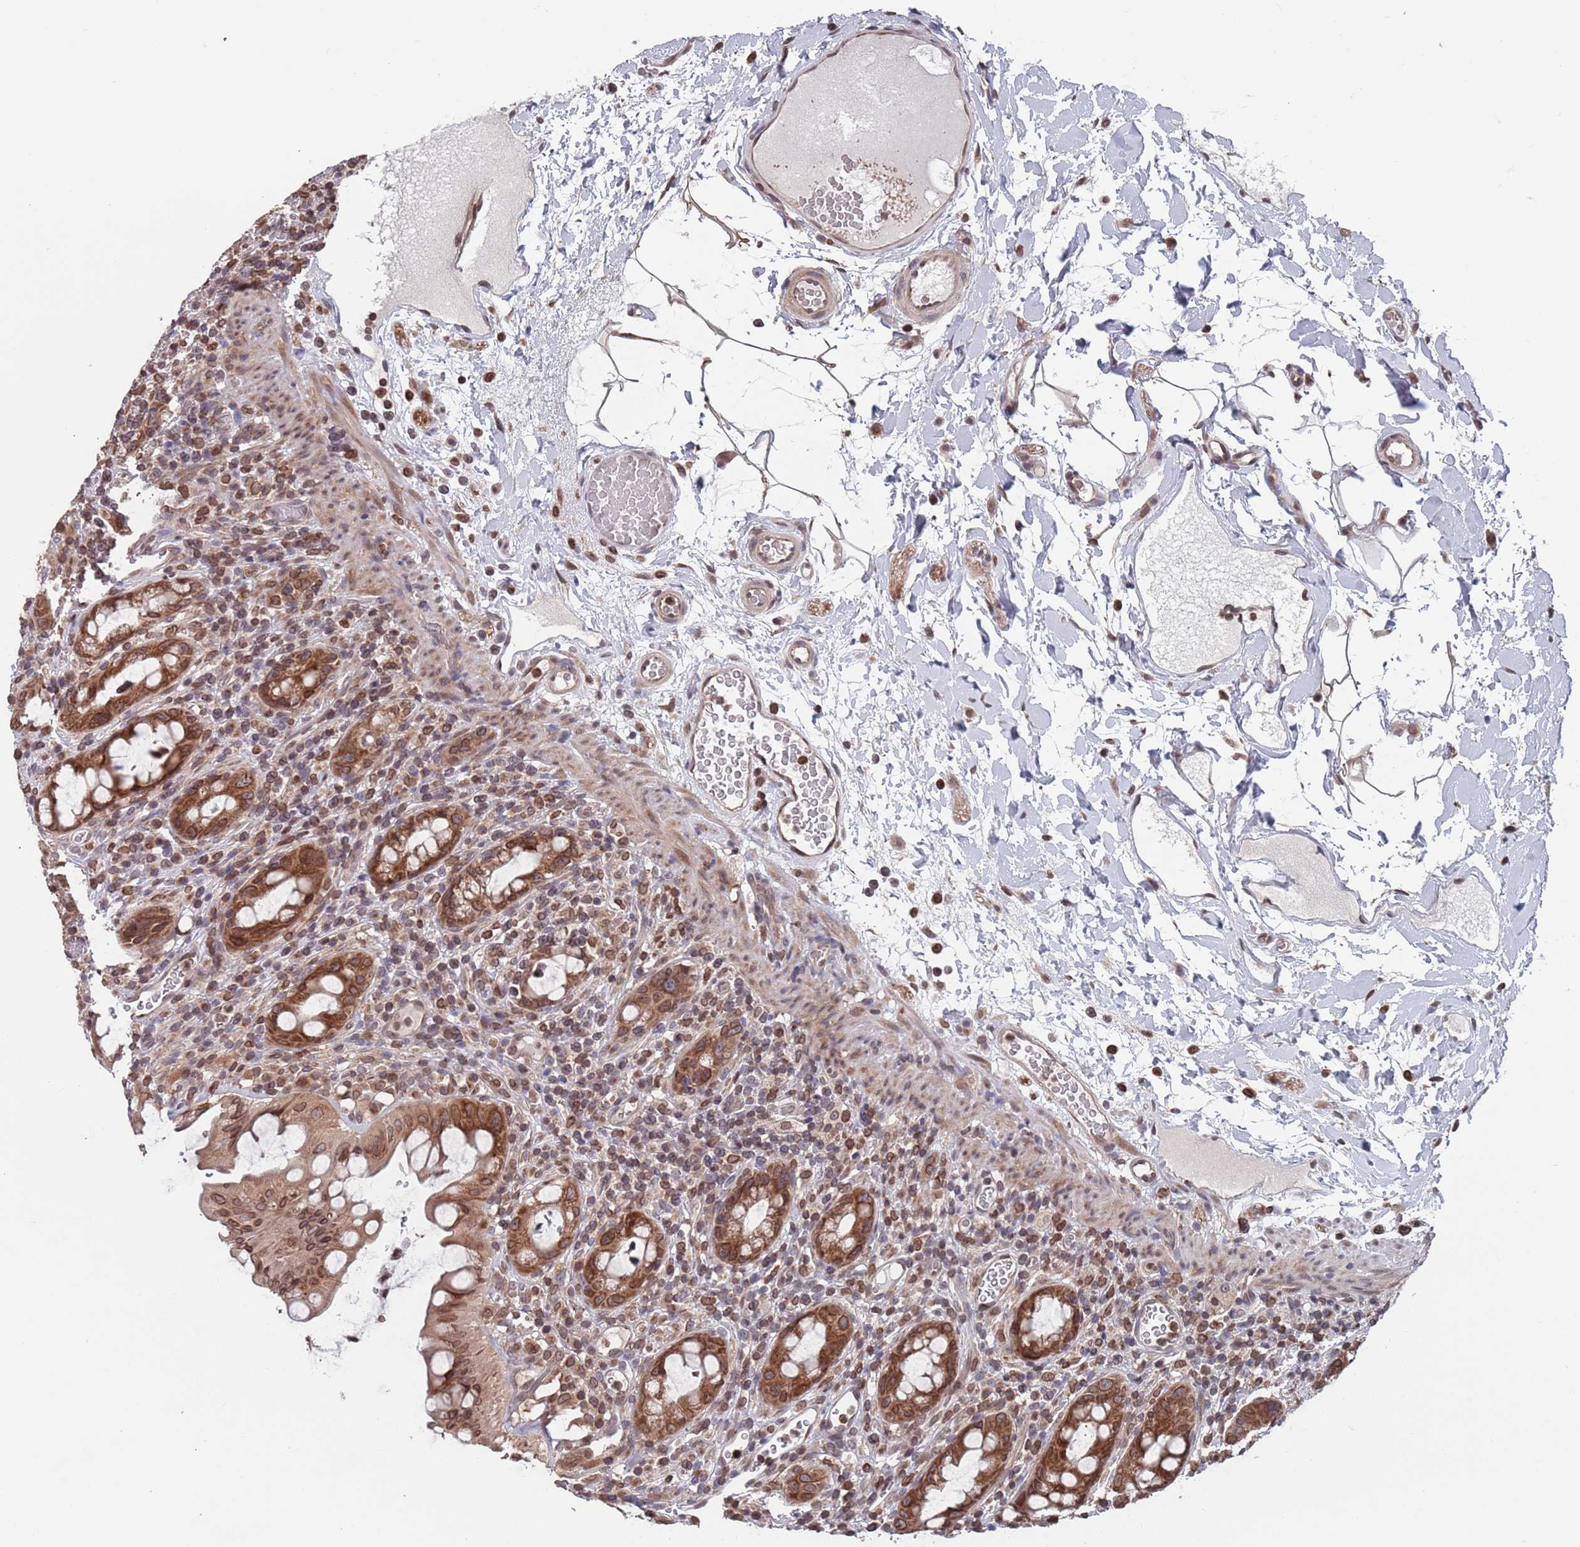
{"staining": {"intensity": "strong", "quantity": ">75%", "location": "cytoplasmic/membranous,nuclear"}, "tissue": "rectum", "cell_type": "Glandular cells", "image_type": "normal", "snomed": [{"axis": "morphology", "description": "Normal tissue, NOS"}, {"axis": "topography", "description": "Rectum"}], "caption": "Immunohistochemical staining of benign human rectum shows strong cytoplasmic/membranous,nuclear protein expression in approximately >75% of glandular cells.", "gene": "SDHAF3", "patient": {"sex": "female", "age": 57}}